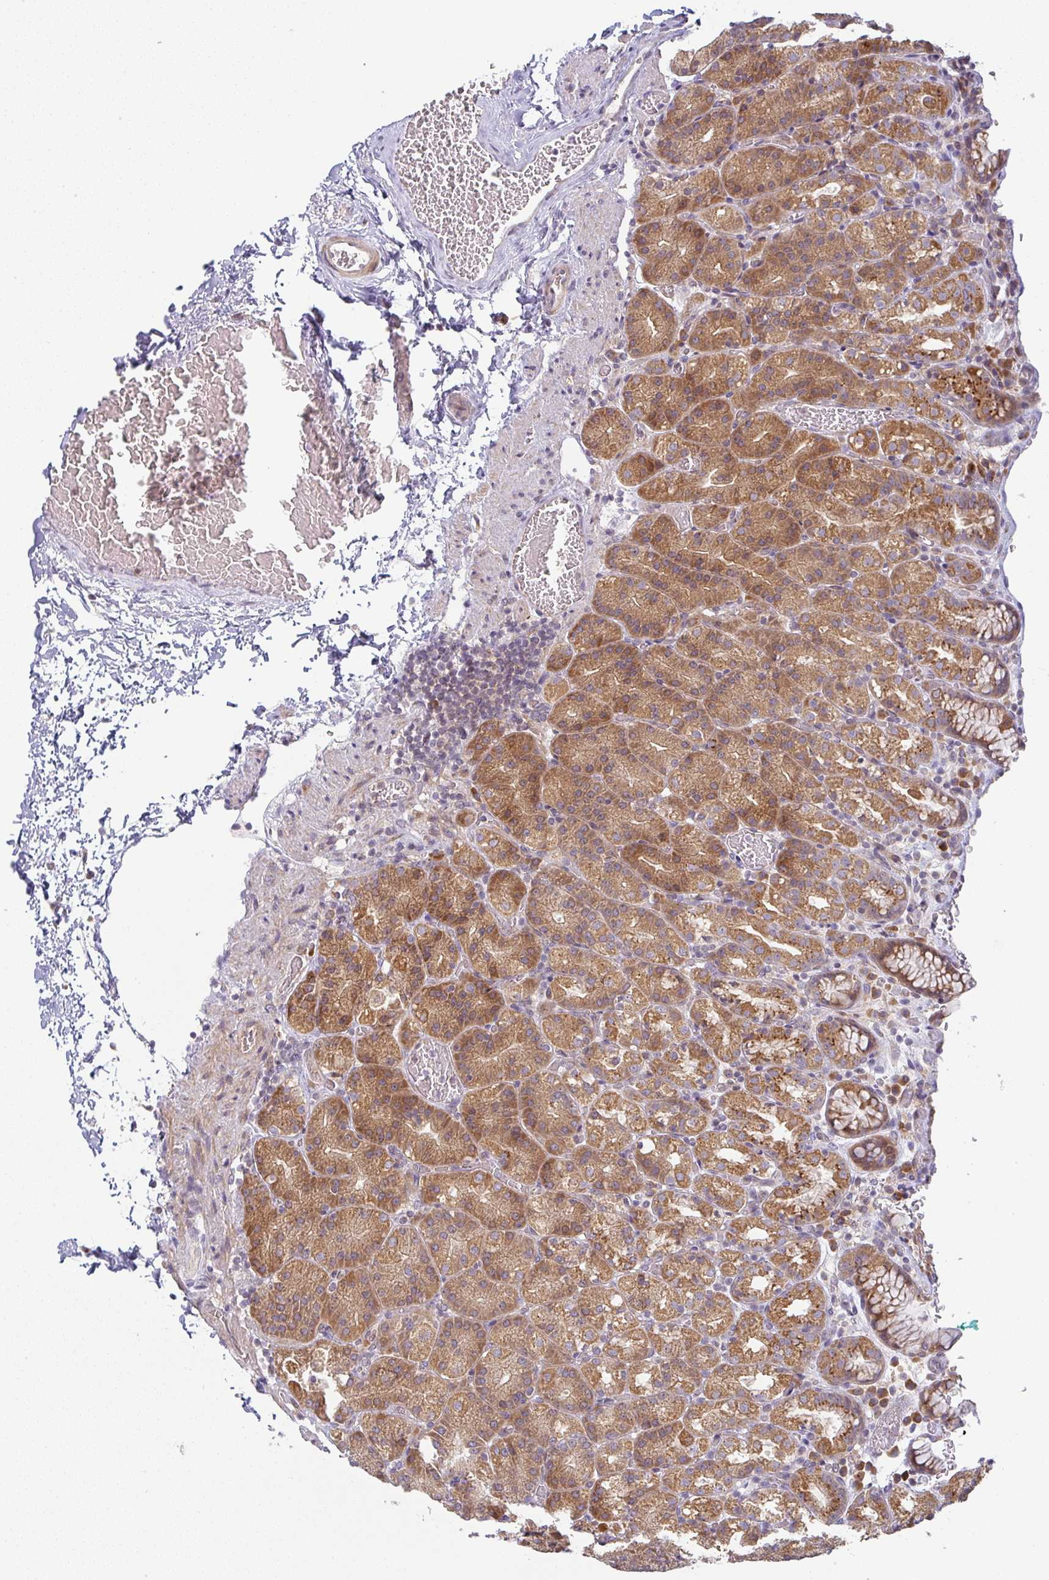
{"staining": {"intensity": "strong", "quantity": ">75%", "location": "cytoplasmic/membranous"}, "tissue": "stomach", "cell_type": "Glandular cells", "image_type": "normal", "snomed": [{"axis": "morphology", "description": "Normal tissue, NOS"}, {"axis": "topography", "description": "Stomach, upper"}], "caption": "This histopathology image shows immunohistochemistry staining of normal stomach, with high strong cytoplasmic/membranous positivity in about >75% of glandular cells.", "gene": "MOB1A", "patient": {"sex": "female", "age": 81}}